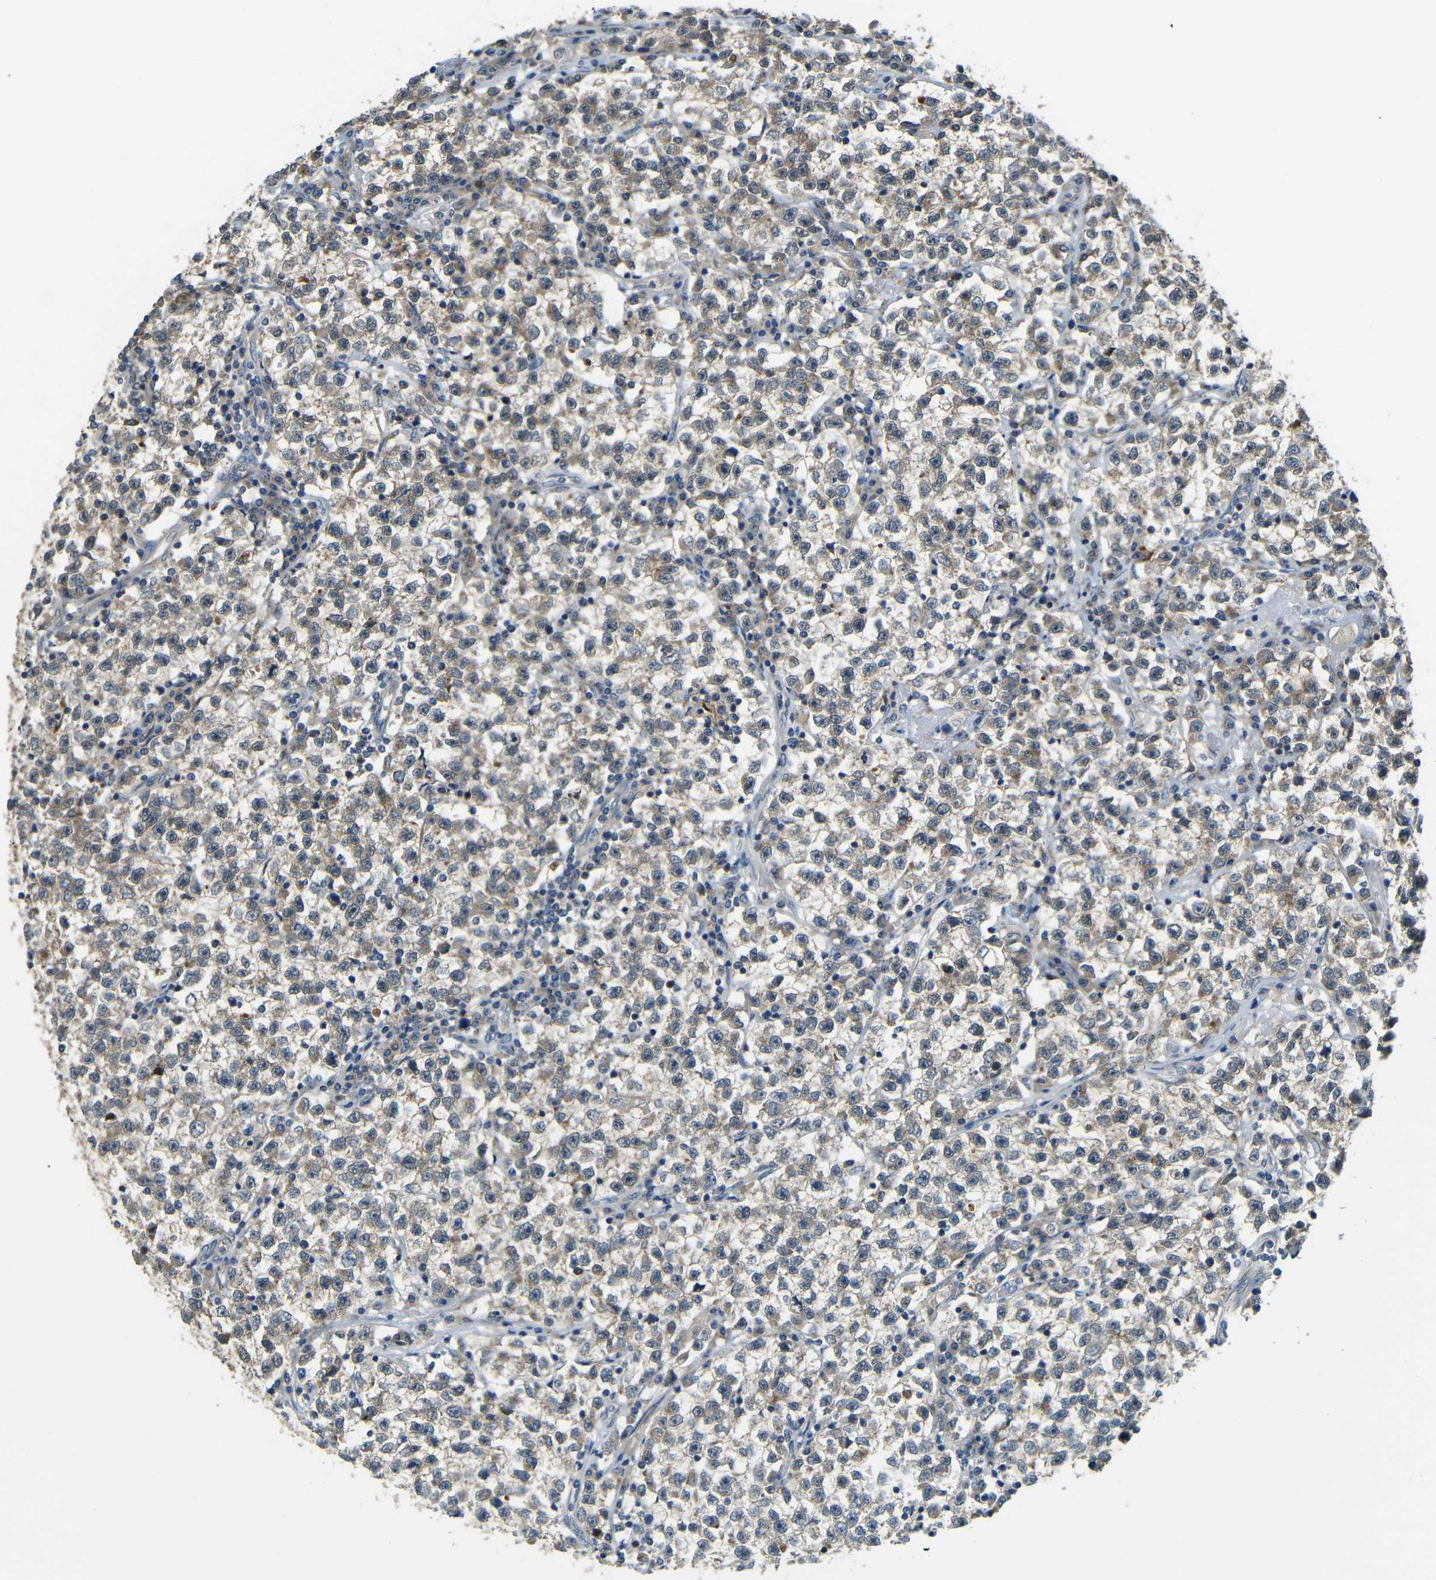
{"staining": {"intensity": "weak", "quantity": "25%-75%", "location": "cytoplasmic/membranous"}, "tissue": "testis cancer", "cell_type": "Tumor cells", "image_type": "cancer", "snomed": [{"axis": "morphology", "description": "Seminoma, NOS"}, {"axis": "topography", "description": "Testis"}], "caption": "High-power microscopy captured an immunohistochemistry (IHC) histopathology image of testis cancer, revealing weak cytoplasmic/membranous expression in approximately 25%-75% of tumor cells.", "gene": "FNDC3A", "patient": {"sex": "male", "age": 22}}